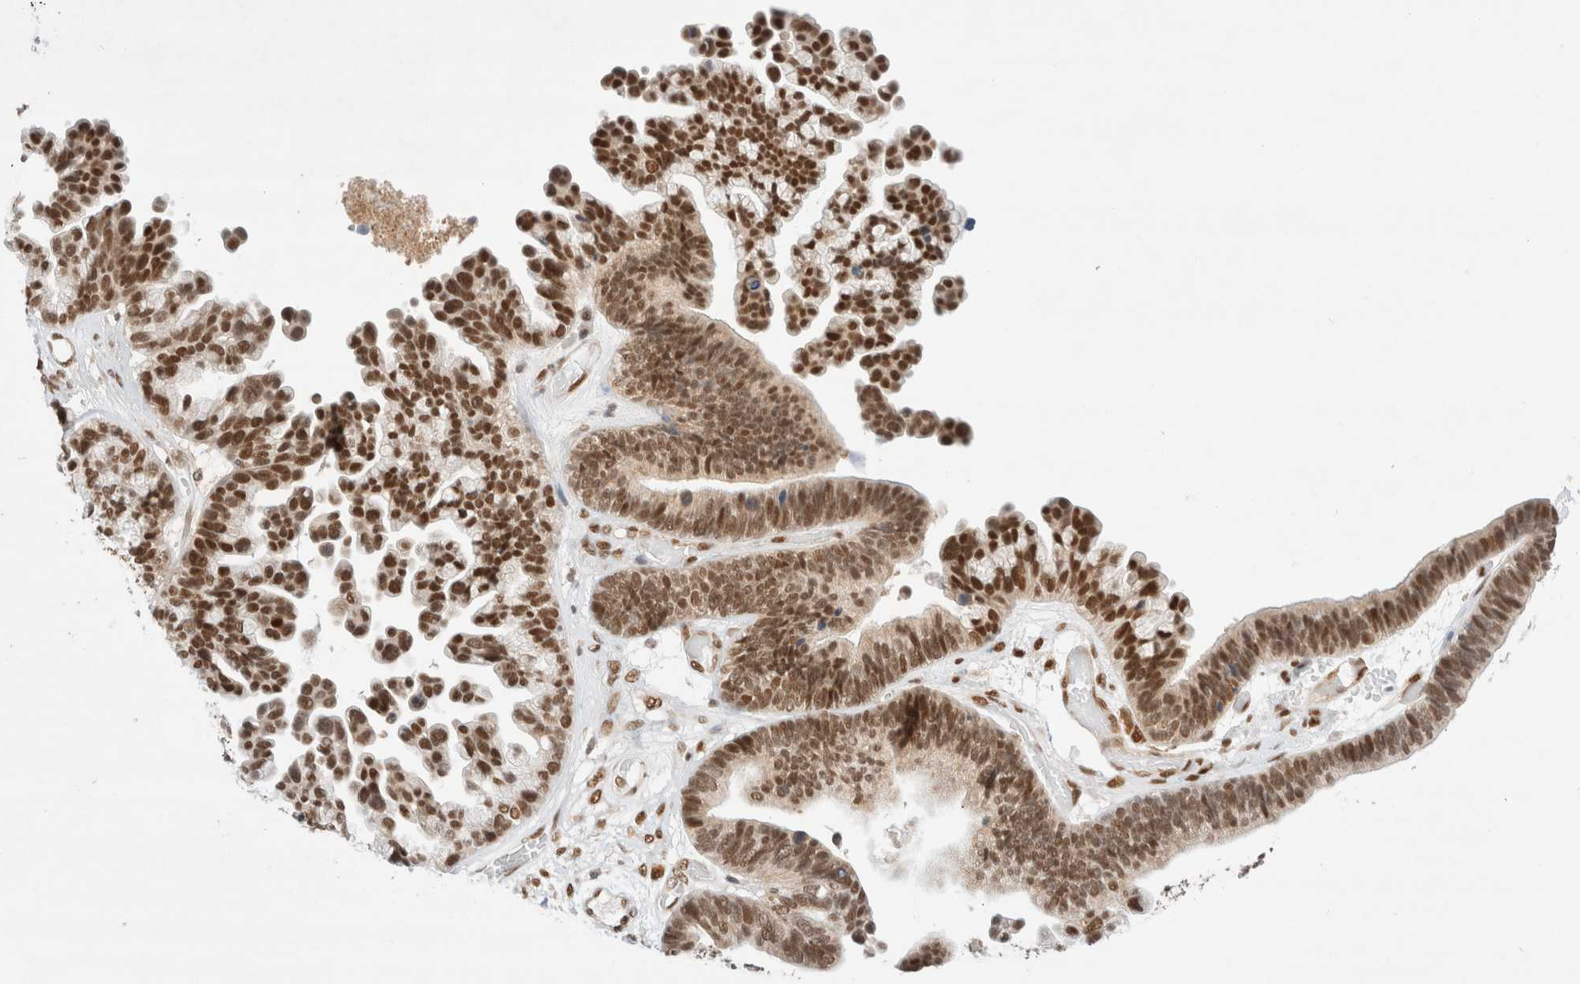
{"staining": {"intensity": "strong", "quantity": ">75%", "location": "nuclear"}, "tissue": "ovarian cancer", "cell_type": "Tumor cells", "image_type": "cancer", "snomed": [{"axis": "morphology", "description": "Cystadenocarcinoma, serous, NOS"}, {"axis": "topography", "description": "Ovary"}], "caption": "Ovarian serous cystadenocarcinoma tissue displays strong nuclear positivity in approximately >75% of tumor cells", "gene": "GTF2I", "patient": {"sex": "female", "age": 56}}